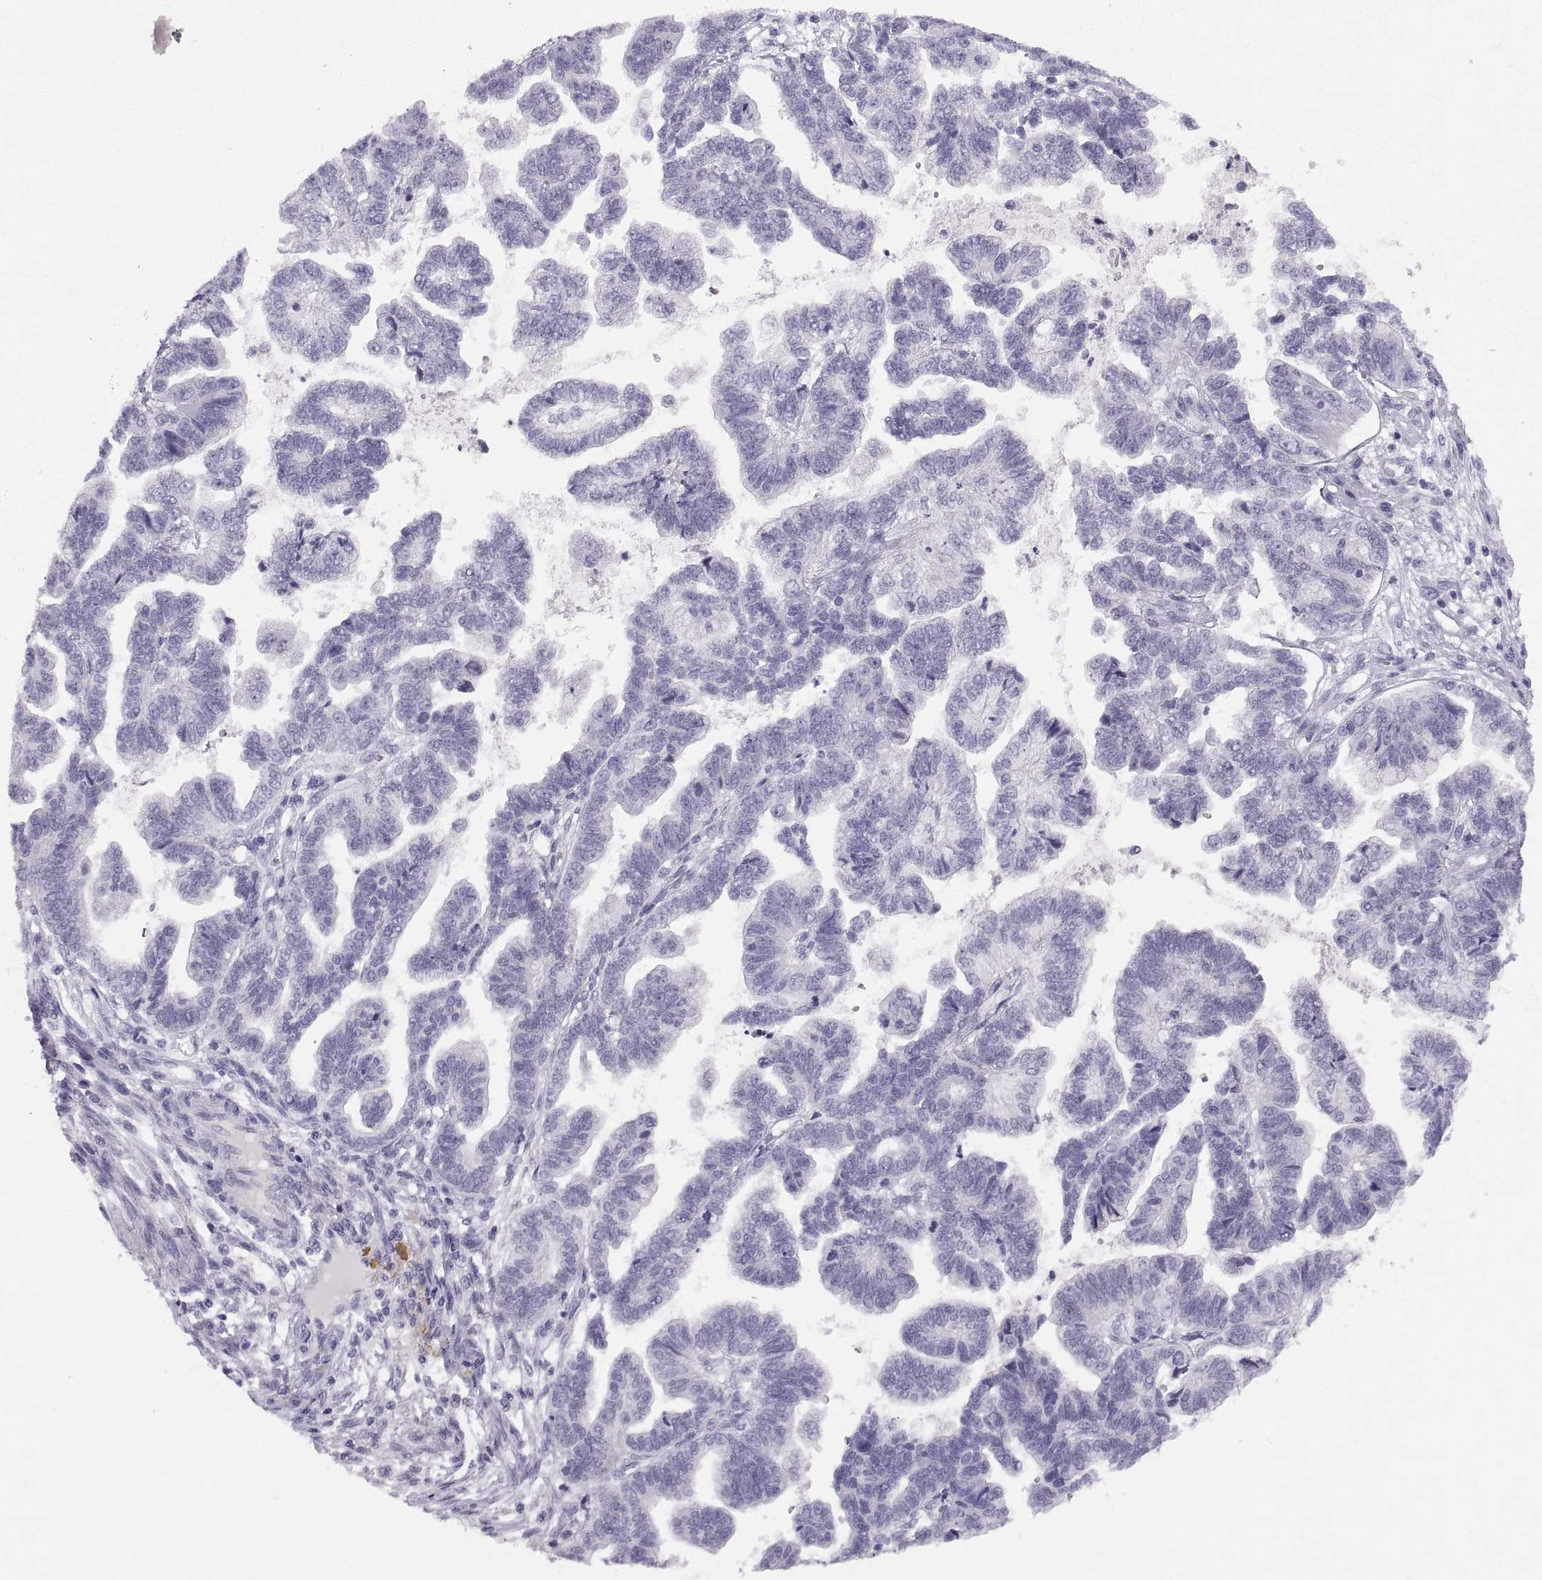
{"staining": {"intensity": "negative", "quantity": "none", "location": "none"}, "tissue": "stomach cancer", "cell_type": "Tumor cells", "image_type": "cancer", "snomed": [{"axis": "morphology", "description": "Adenocarcinoma, NOS"}, {"axis": "topography", "description": "Stomach"}], "caption": "A photomicrograph of stomach adenocarcinoma stained for a protein reveals no brown staining in tumor cells.", "gene": "SLC22A6", "patient": {"sex": "male", "age": 83}}